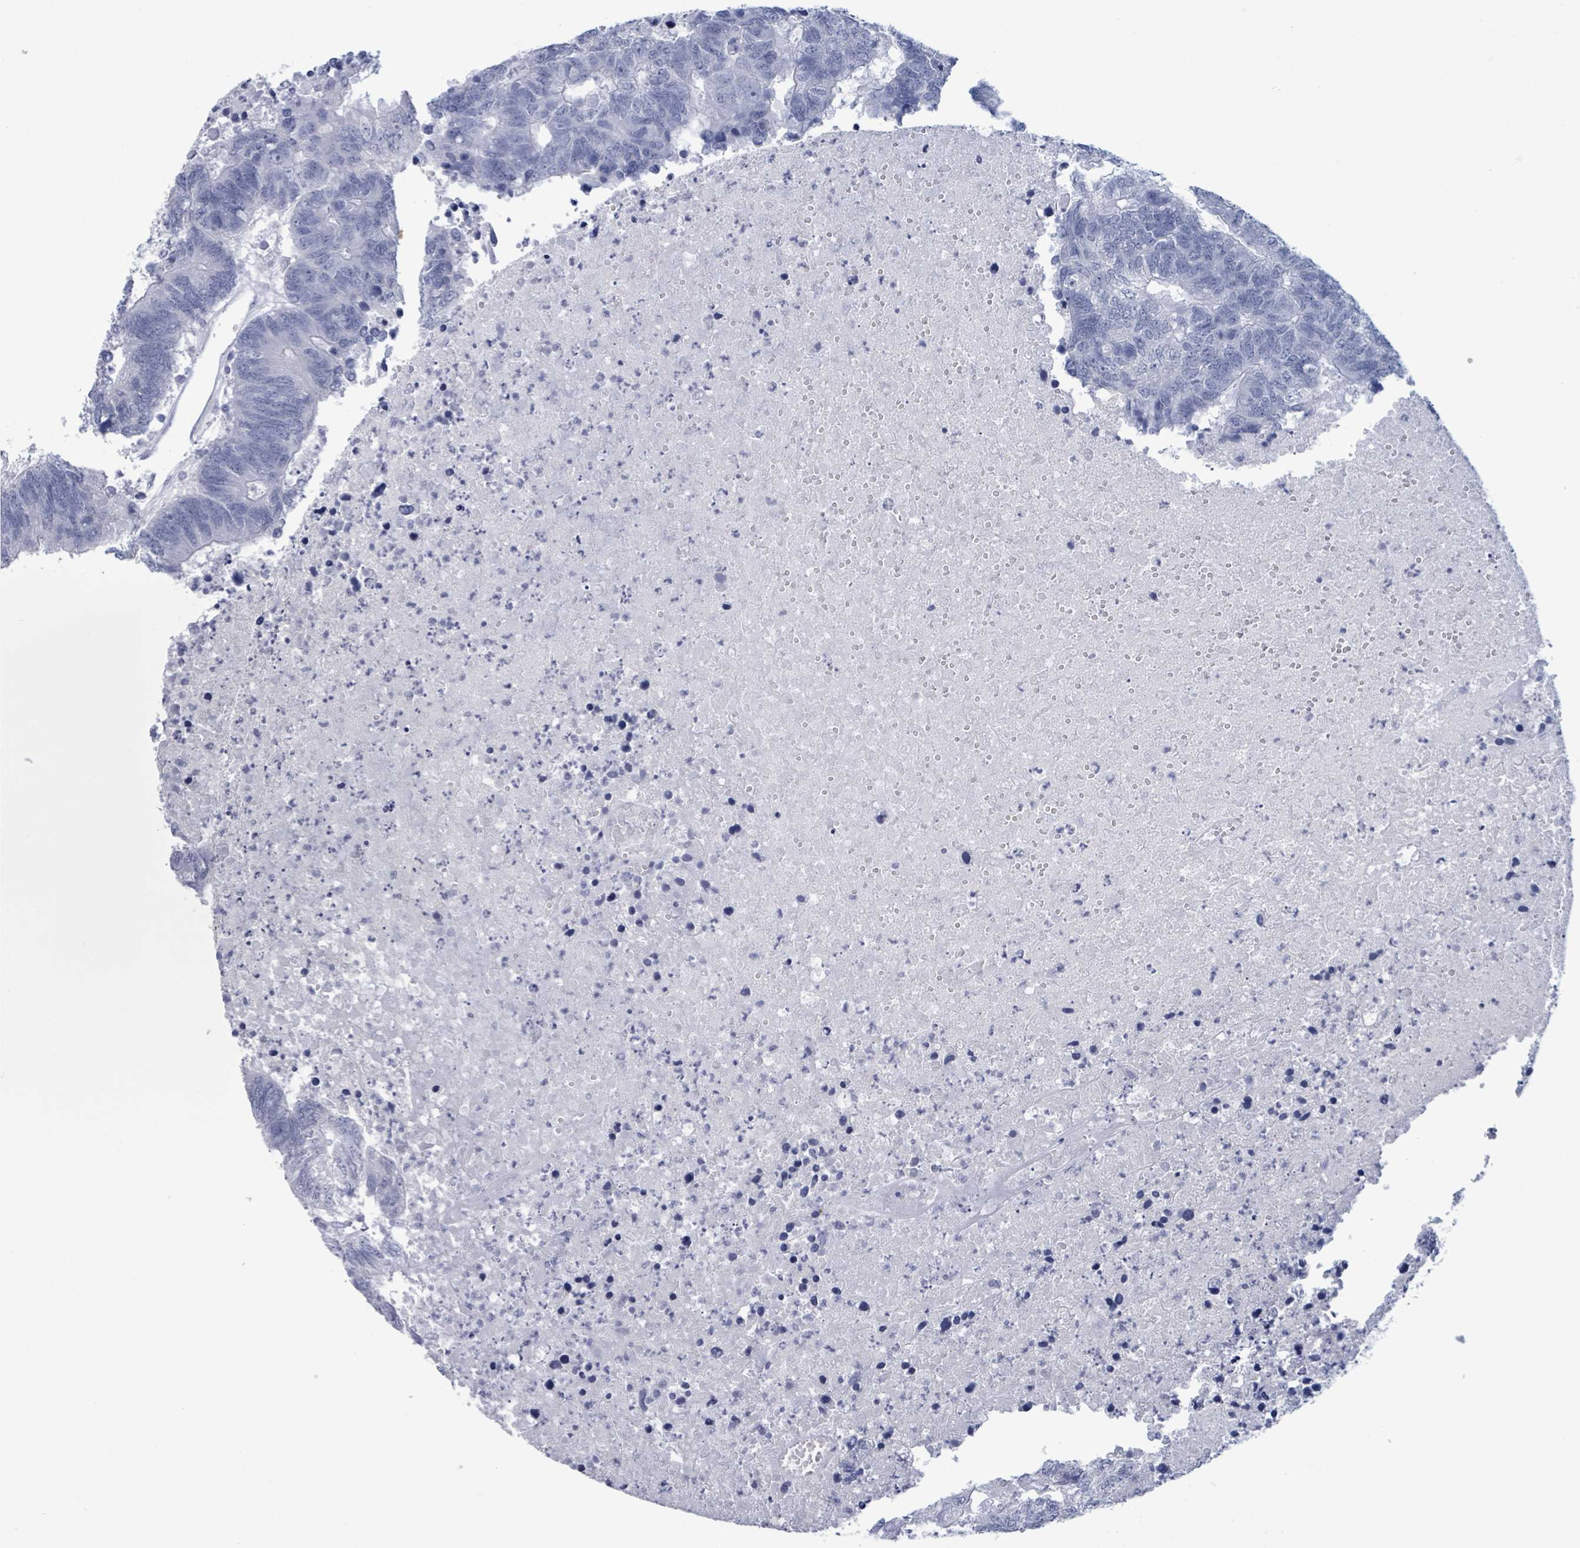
{"staining": {"intensity": "negative", "quantity": "none", "location": "none"}, "tissue": "colorectal cancer", "cell_type": "Tumor cells", "image_type": "cancer", "snomed": [{"axis": "morphology", "description": "Adenocarcinoma, NOS"}, {"axis": "topography", "description": "Colon"}], "caption": "DAB immunohistochemical staining of colorectal cancer reveals no significant expression in tumor cells.", "gene": "NKX2-1", "patient": {"sex": "female", "age": 48}}